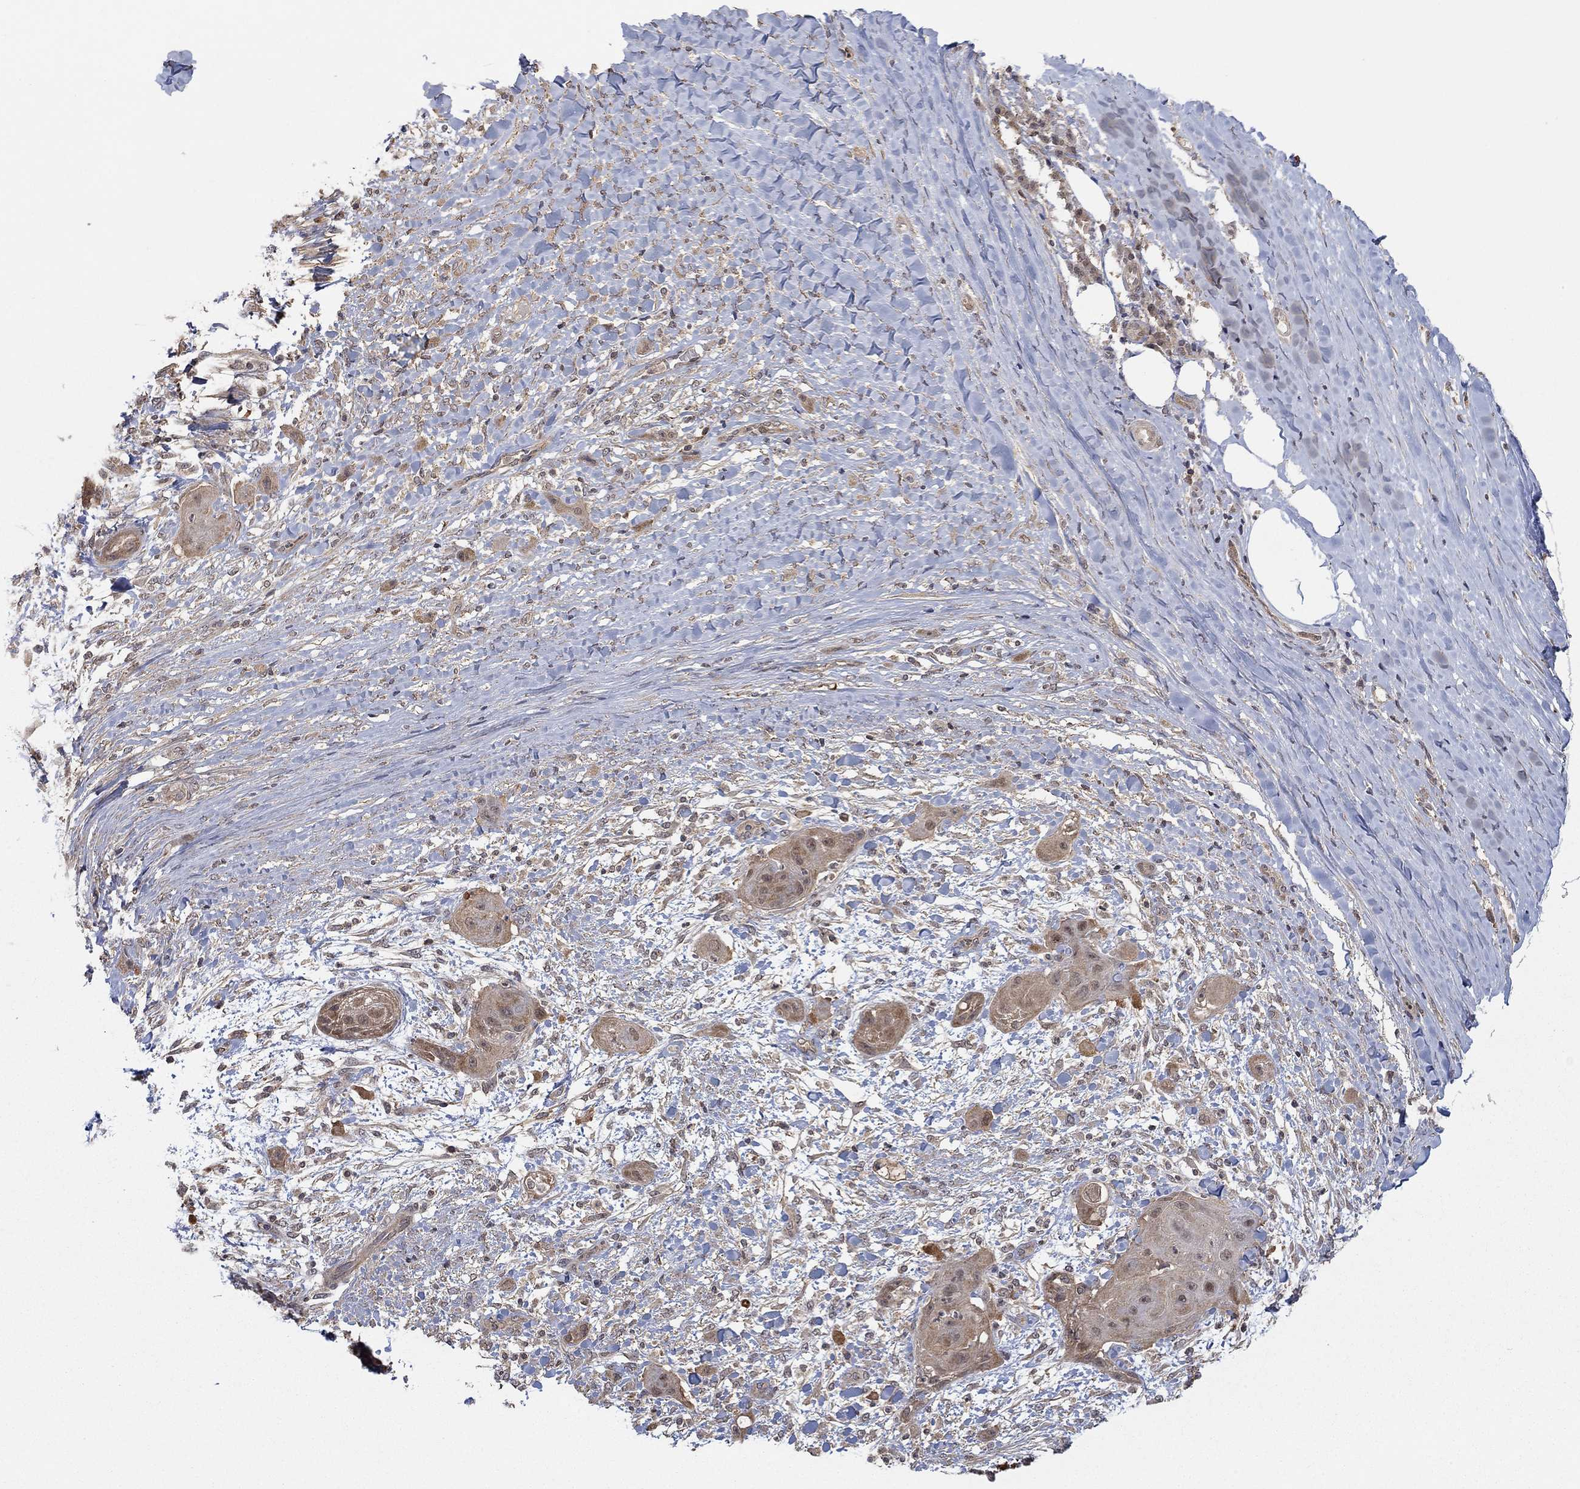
{"staining": {"intensity": "weak", "quantity": "25%-75%", "location": "cytoplasmic/membranous"}, "tissue": "skin cancer", "cell_type": "Tumor cells", "image_type": "cancer", "snomed": [{"axis": "morphology", "description": "Squamous cell carcinoma, NOS"}, {"axis": "topography", "description": "Skin"}], "caption": "Approximately 25%-75% of tumor cells in skin cancer show weak cytoplasmic/membranous protein positivity as visualized by brown immunohistochemical staining.", "gene": "RNF114", "patient": {"sex": "male", "age": 62}}